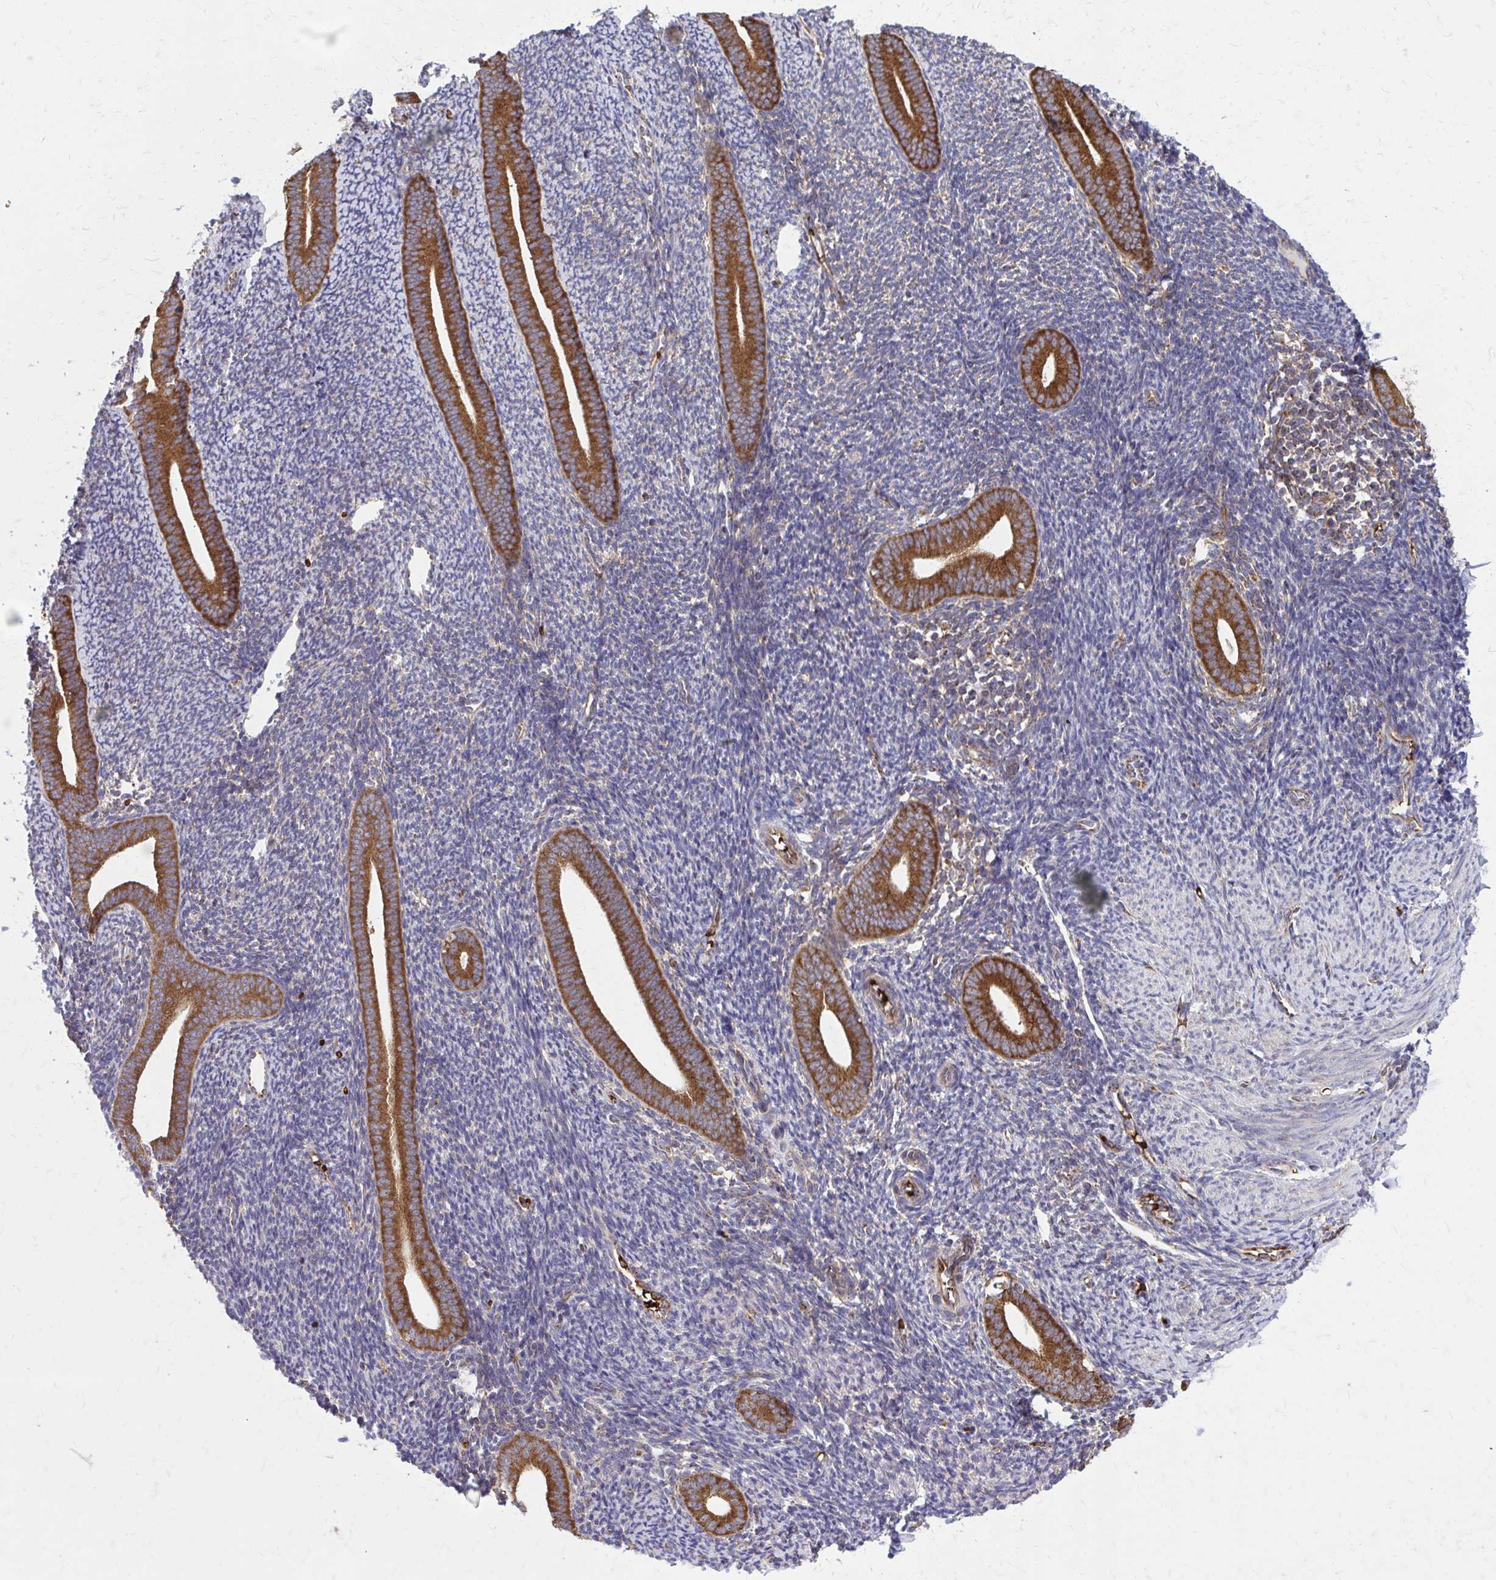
{"staining": {"intensity": "moderate", "quantity": "<25%", "location": "cytoplasmic/membranous"}, "tissue": "endometrium", "cell_type": "Cells in endometrial stroma", "image_type": "normal", "snomed": [{"axis": "morphology", "description": "Normal tissue, NOS"}, {"axis": "topography", "description": "Endometrium"}], "caption": "Human endometrium stained with a brown dye displays moderate cytoplasmic/membranous positive positivity in about <25% of cells in endometrial stroma.", "gene": "PDK4", "patient": {"sex": "female", "age": 39}}